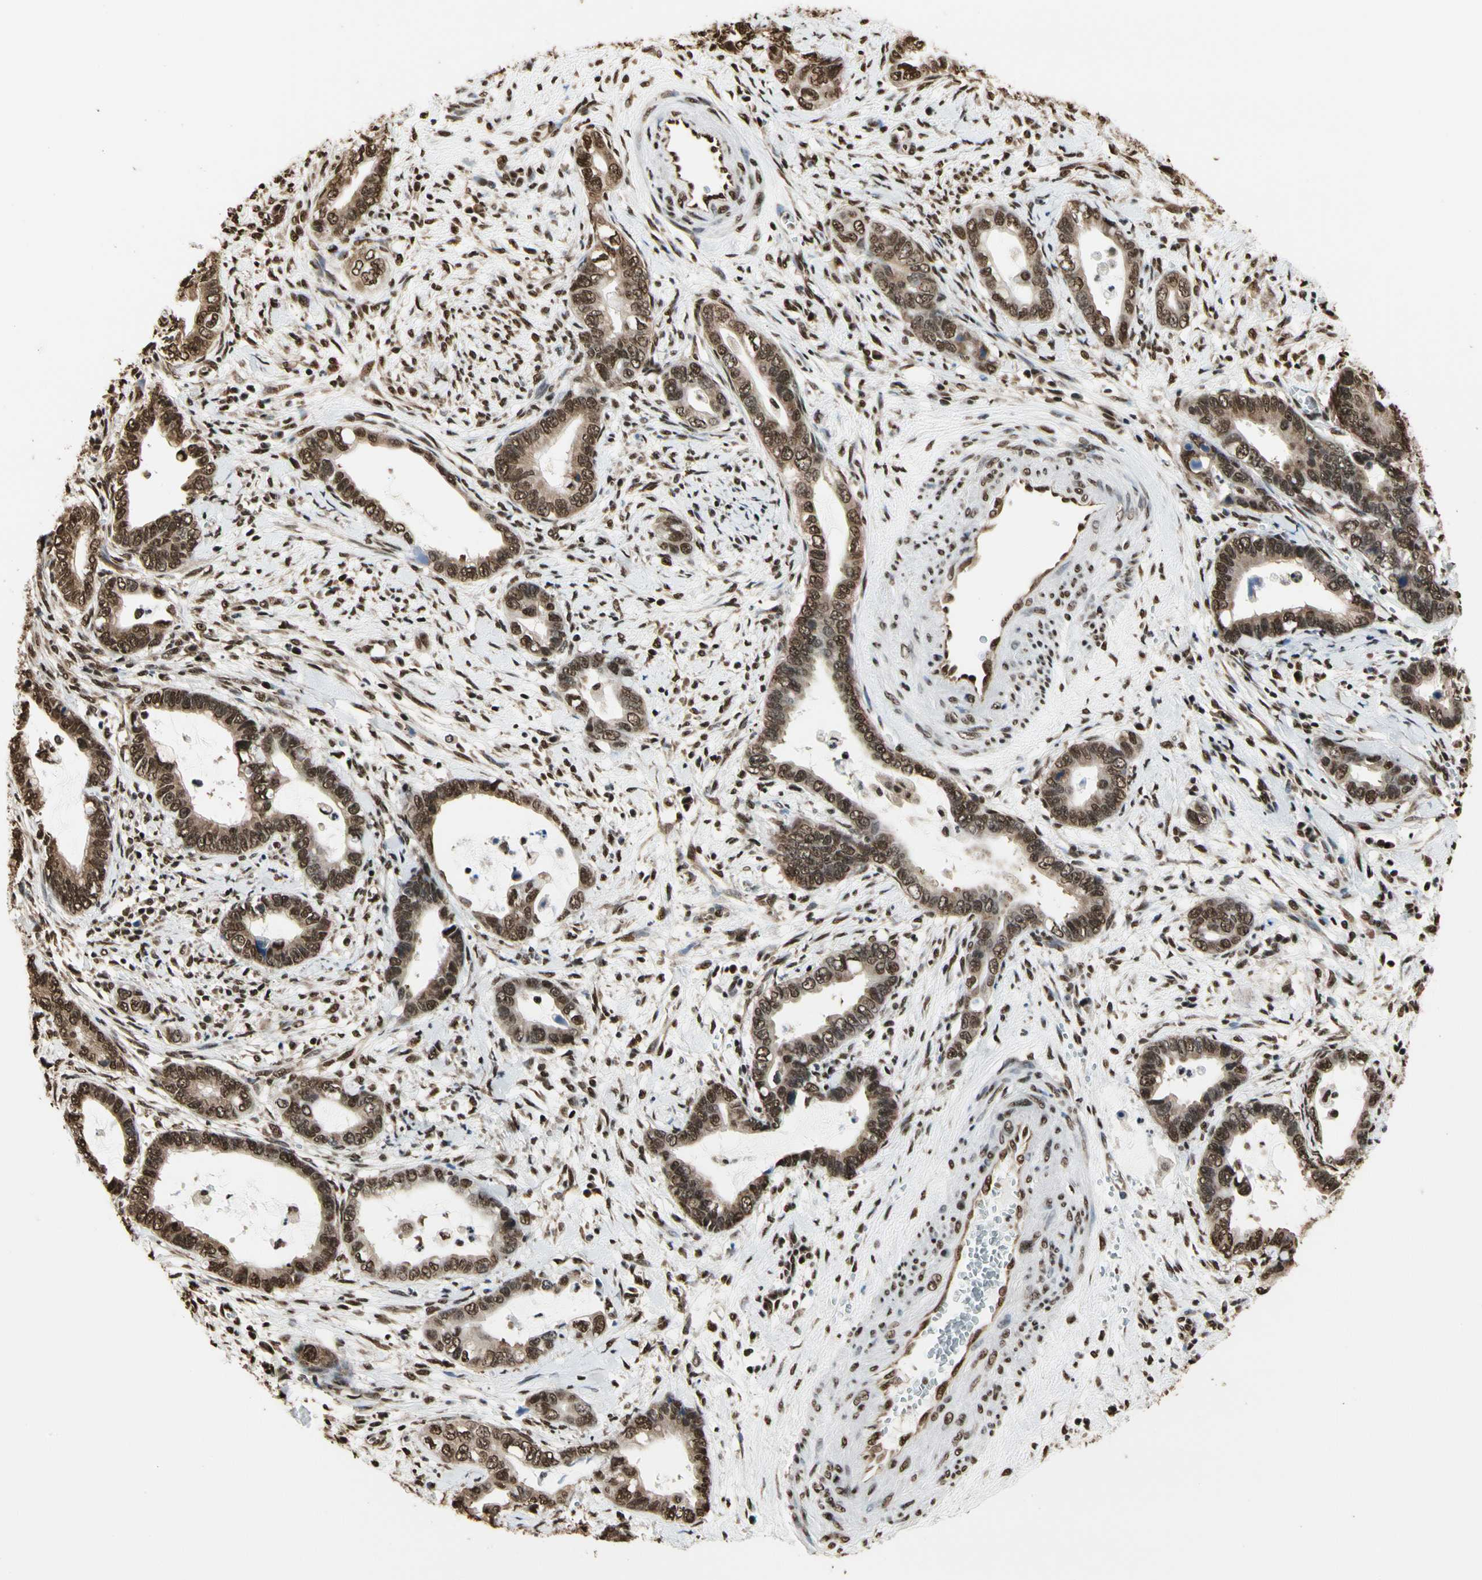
{"staining": {"intensity": "strong", "quantity": ">75%", "location": "nuclear"}, "tissue": "cervical cancer", "cell_type": "Tumor cells", "image_type": "cancer", "snomed": [{"axis": "morphology", "description": "Adenocarcinoma, NOS"}, {"axis": "topography", "description": "Cervix"}], "caption": "IHC photomicrograph of human adenocarcinoma (cervical) stained for a protein (brown), which demonstrates high levels of strong nuclear staining in about >75% of tumor cells.", "gene": "HNRNPK", "patient": {"sex": "female", "age": 44}}